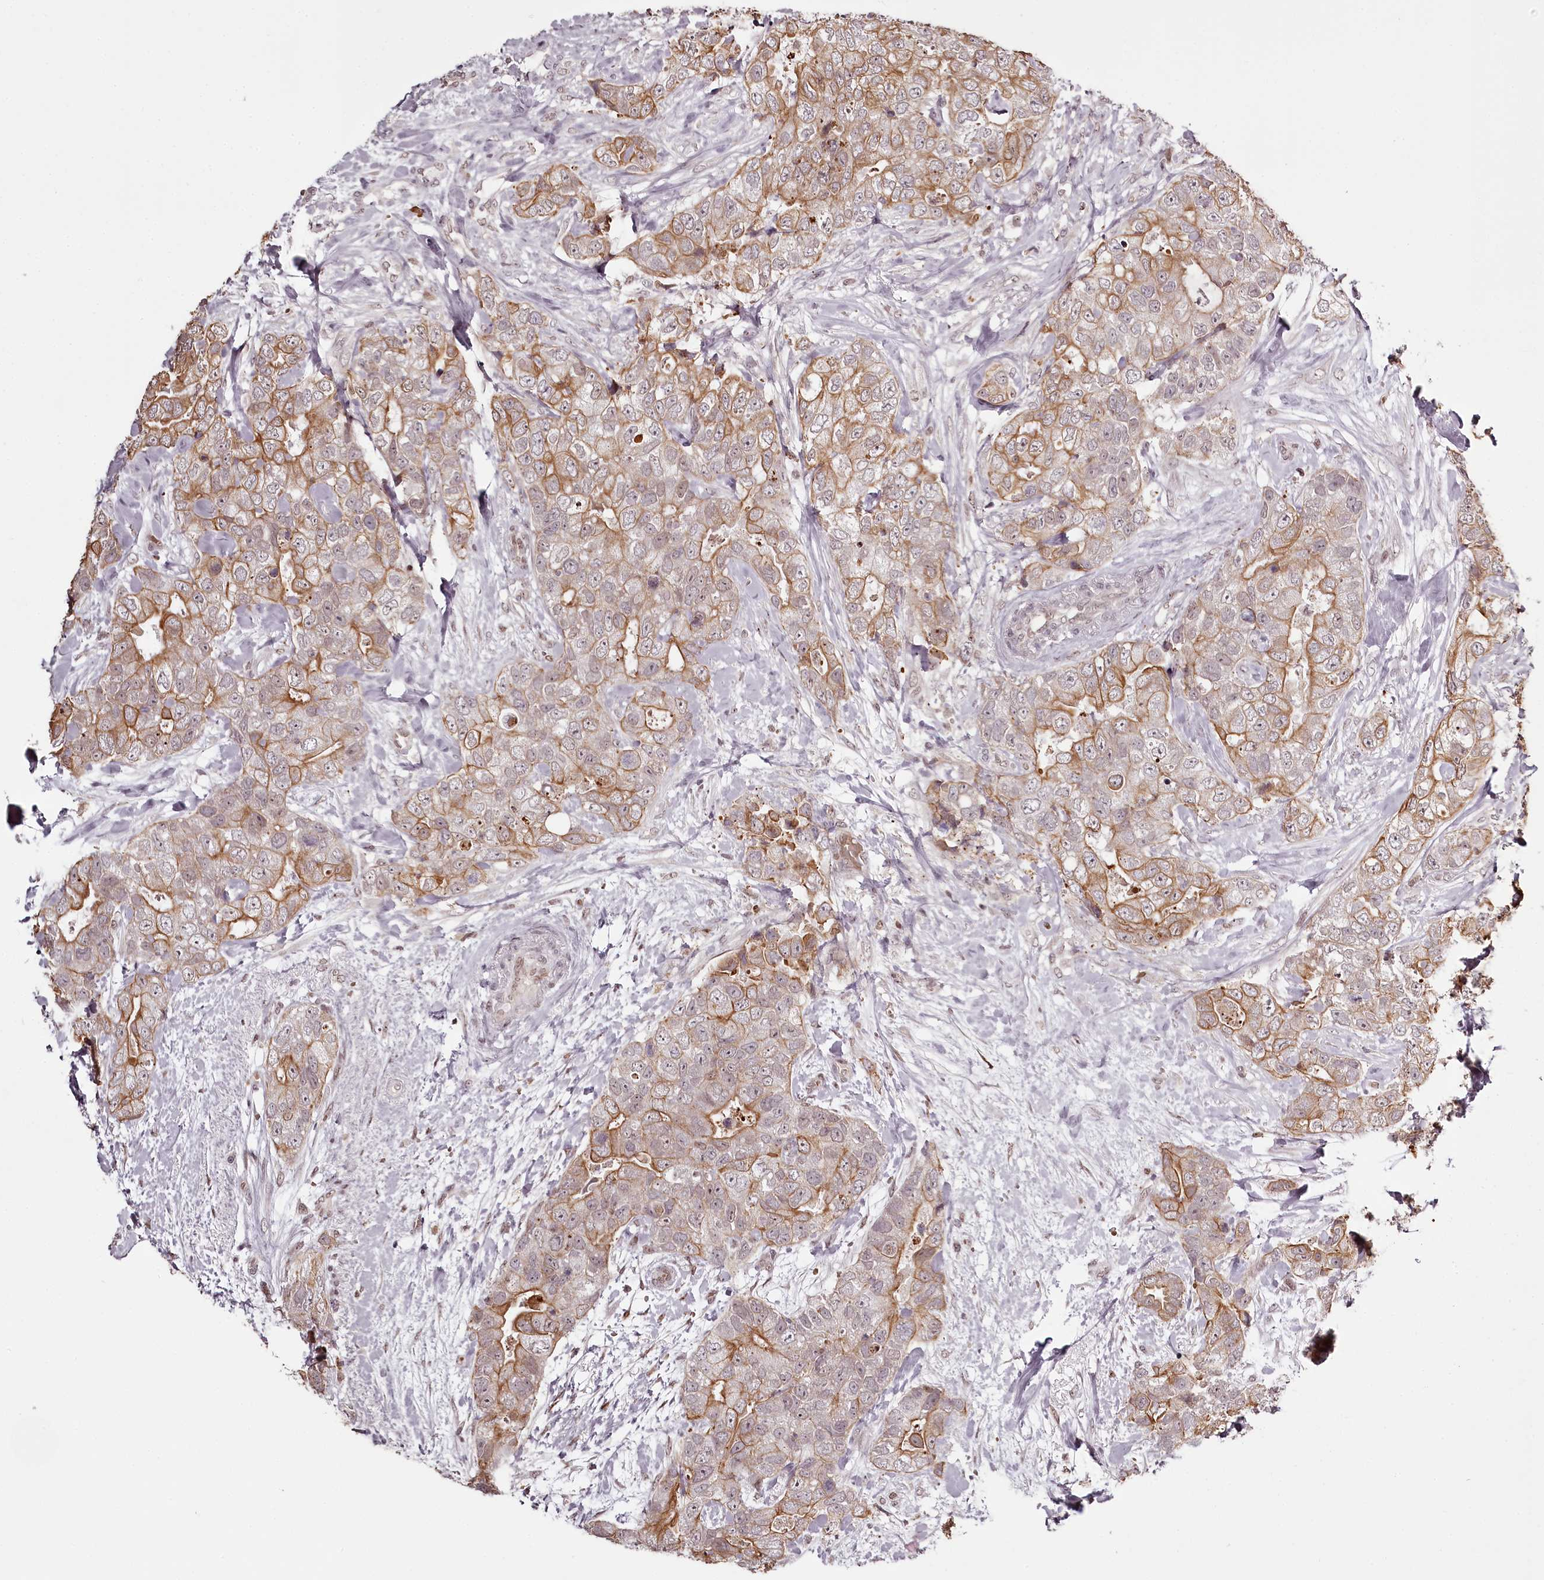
{"staining": {"intensity": "moderate", "quantity": "25%-75%", "location": "cytoplasmic/membranous"}, "tissue": "breast cancer", "cell_type": "Tumor cells", "image_type": "cancer", "snomed": [{"axis": "morphology", "description": "Duct carcinoma"}, {"axis": "topography", "description": "Breast"}], "caption": "Immunohistochemistry (IHC) (DAB) staining of breast invasive ductal carcinoma displays moderate cytoplasmic/membranous protein expression in approximately 25%-75% of tumor cells.", "gene": "THYN1", "patient": {"sex": "female", "age": 62}}